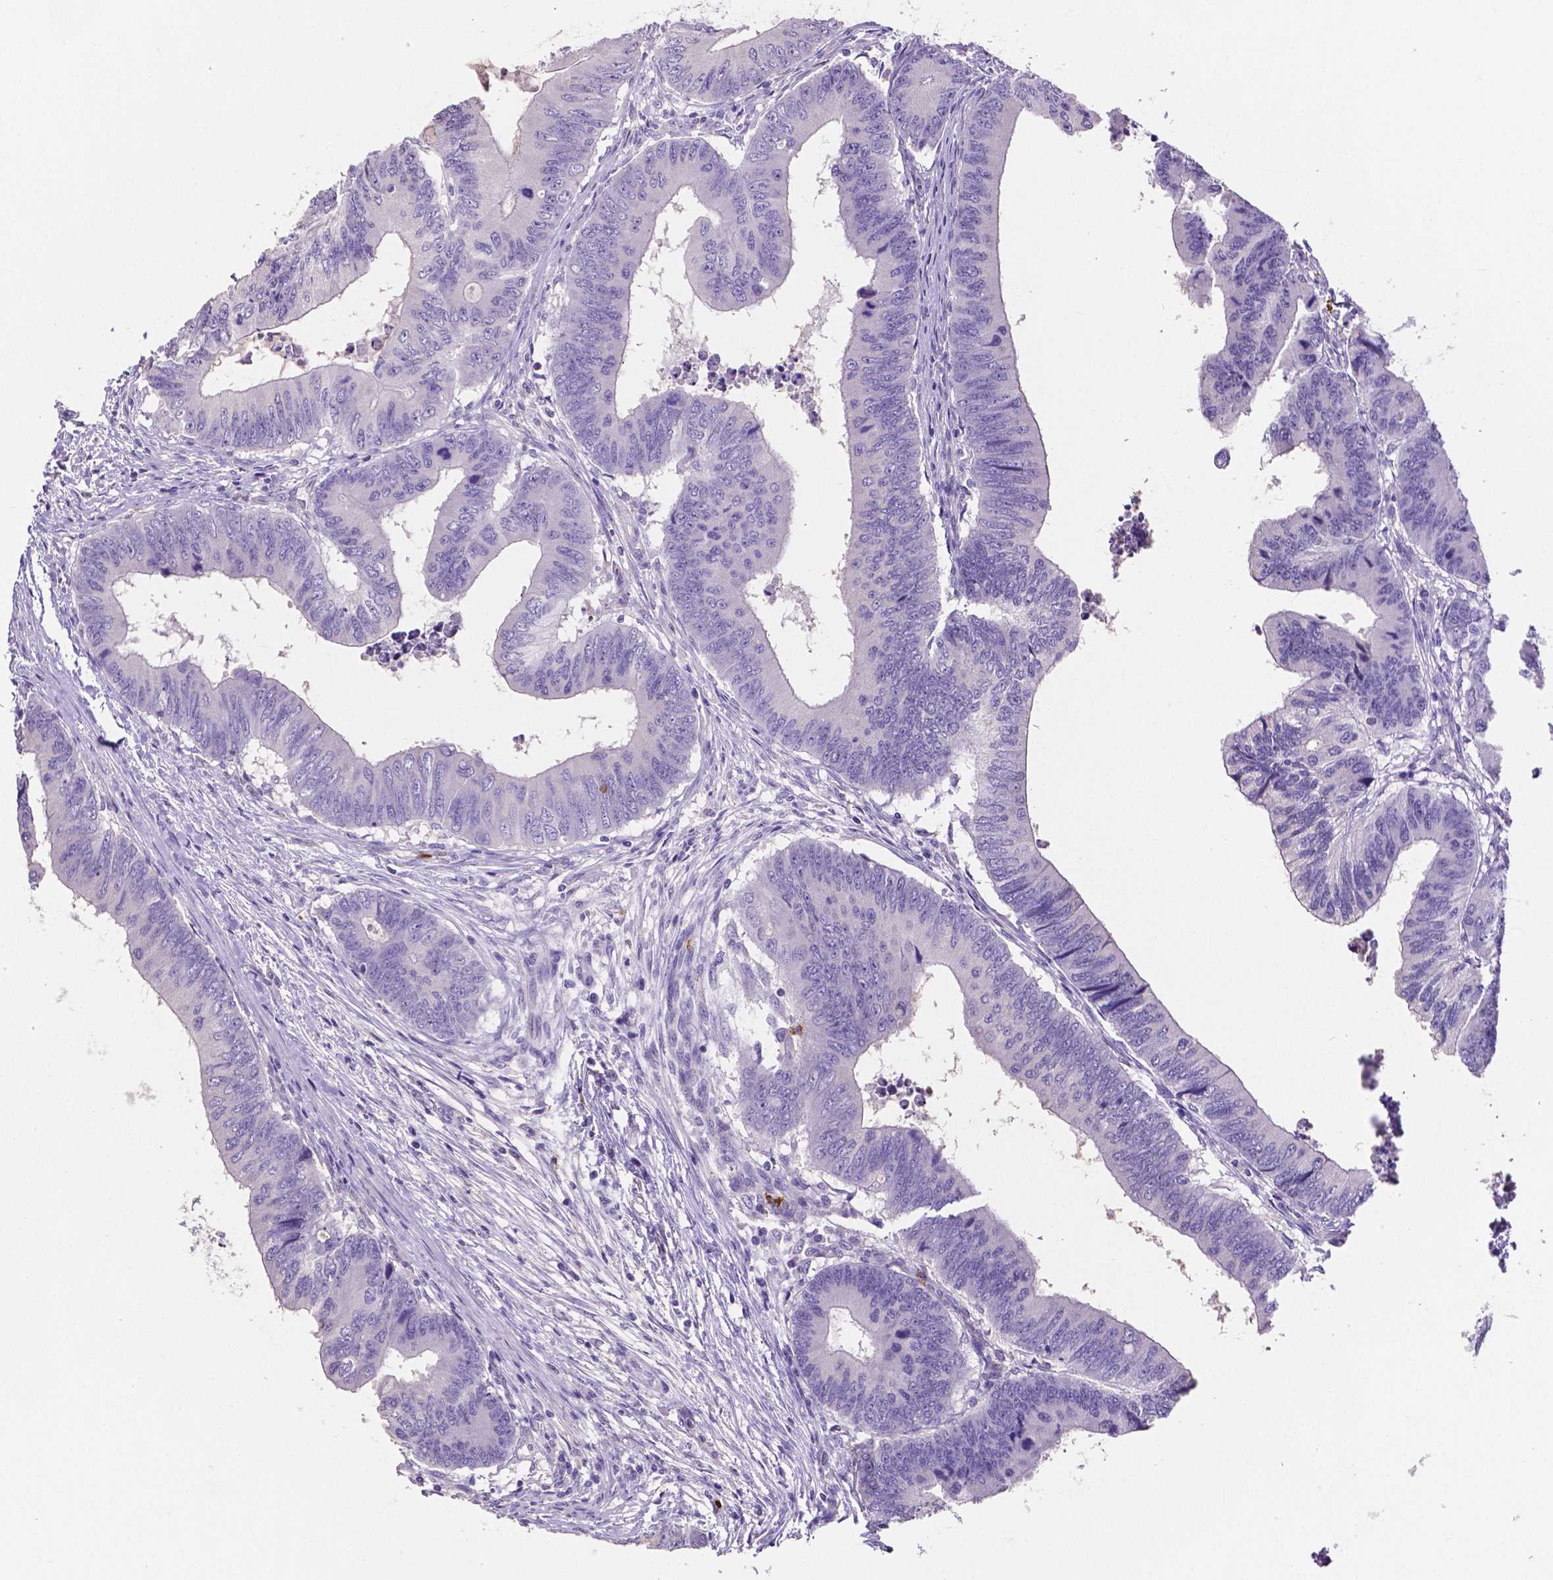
{"staining": {"intensity": "negative", "quantity": "none", "location": "none"}, "tissue": "colorectal cancer", "cell_type": "Tumor cells", "image_type": "cancer", "snomed": [{"axis": "morphology", "description": "Adenocarcinoma, NOS"}, {"axis": "topography", "description": "Colon"}], "caption": "Tumor cells show no significant staining in colorectal adenocarcinoma.", "gene": "MMP9", "patient": {"sex": "male", "age": 53}}